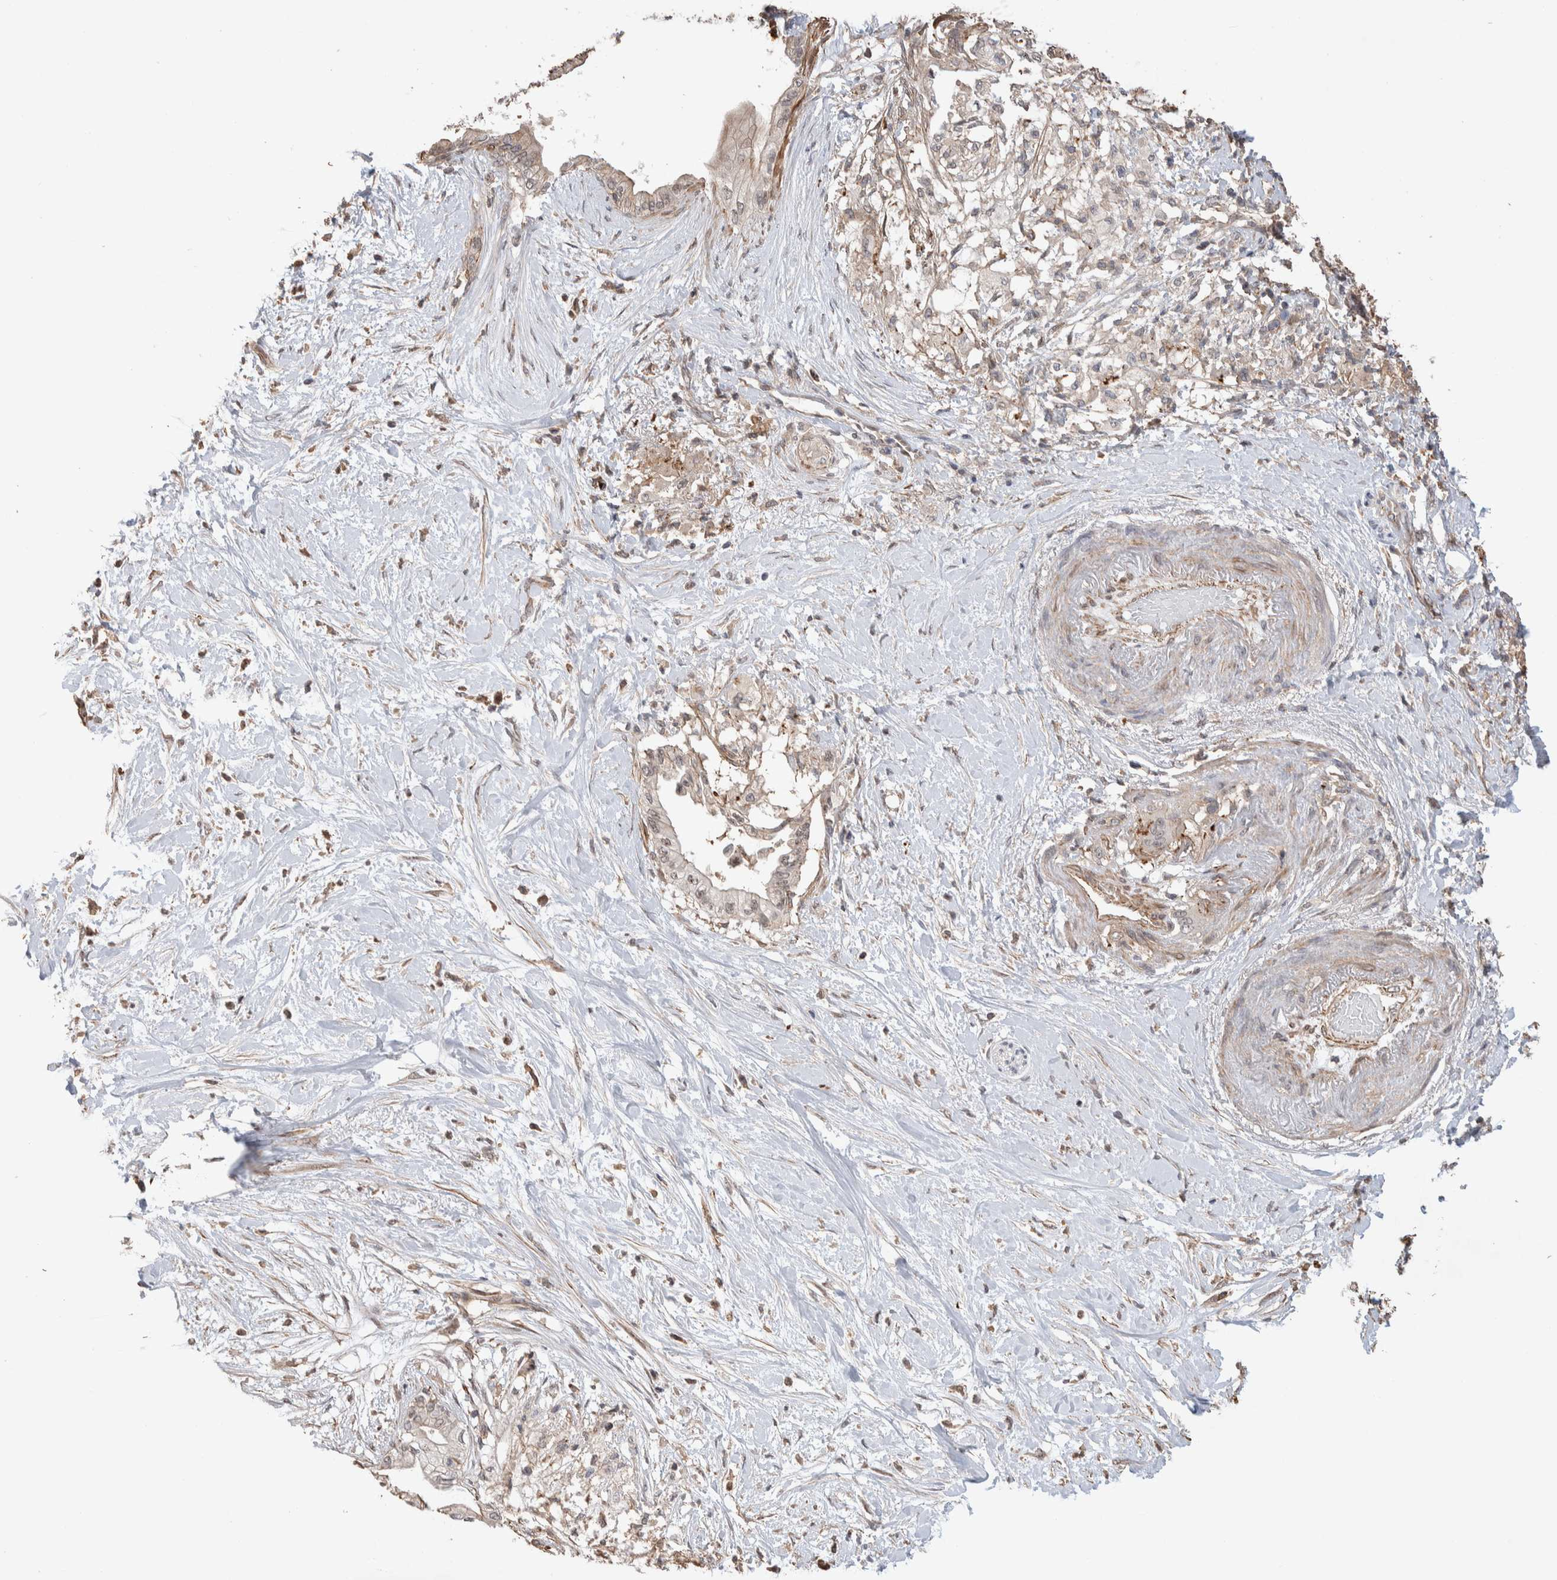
{"staining": {"intensity": "weak", "quantity": "<25%", "location": "cytoplasmic/membranous,nuclear"}, "tissue": "pancreatic cancer", "cell_type": "Tumor cells", "image_type": "cancer", "snomed": [{"axis": "morphology", "description": "Normal tissue, NOS"}, {"axis": "morphology", "description": "Adenocarcinoma, NOS"}, {"axis": "topography", "description": "Pancreas"}, {"axis": "topography", "description": "Duodenum"}], "caption": "Immunohistochemical staining of pancreatic cancer (adenocarcinoma) displays no significant expression in tumor cells.", "gene": "ZNF704", "patient": {"sex": "female", "age": 60}}